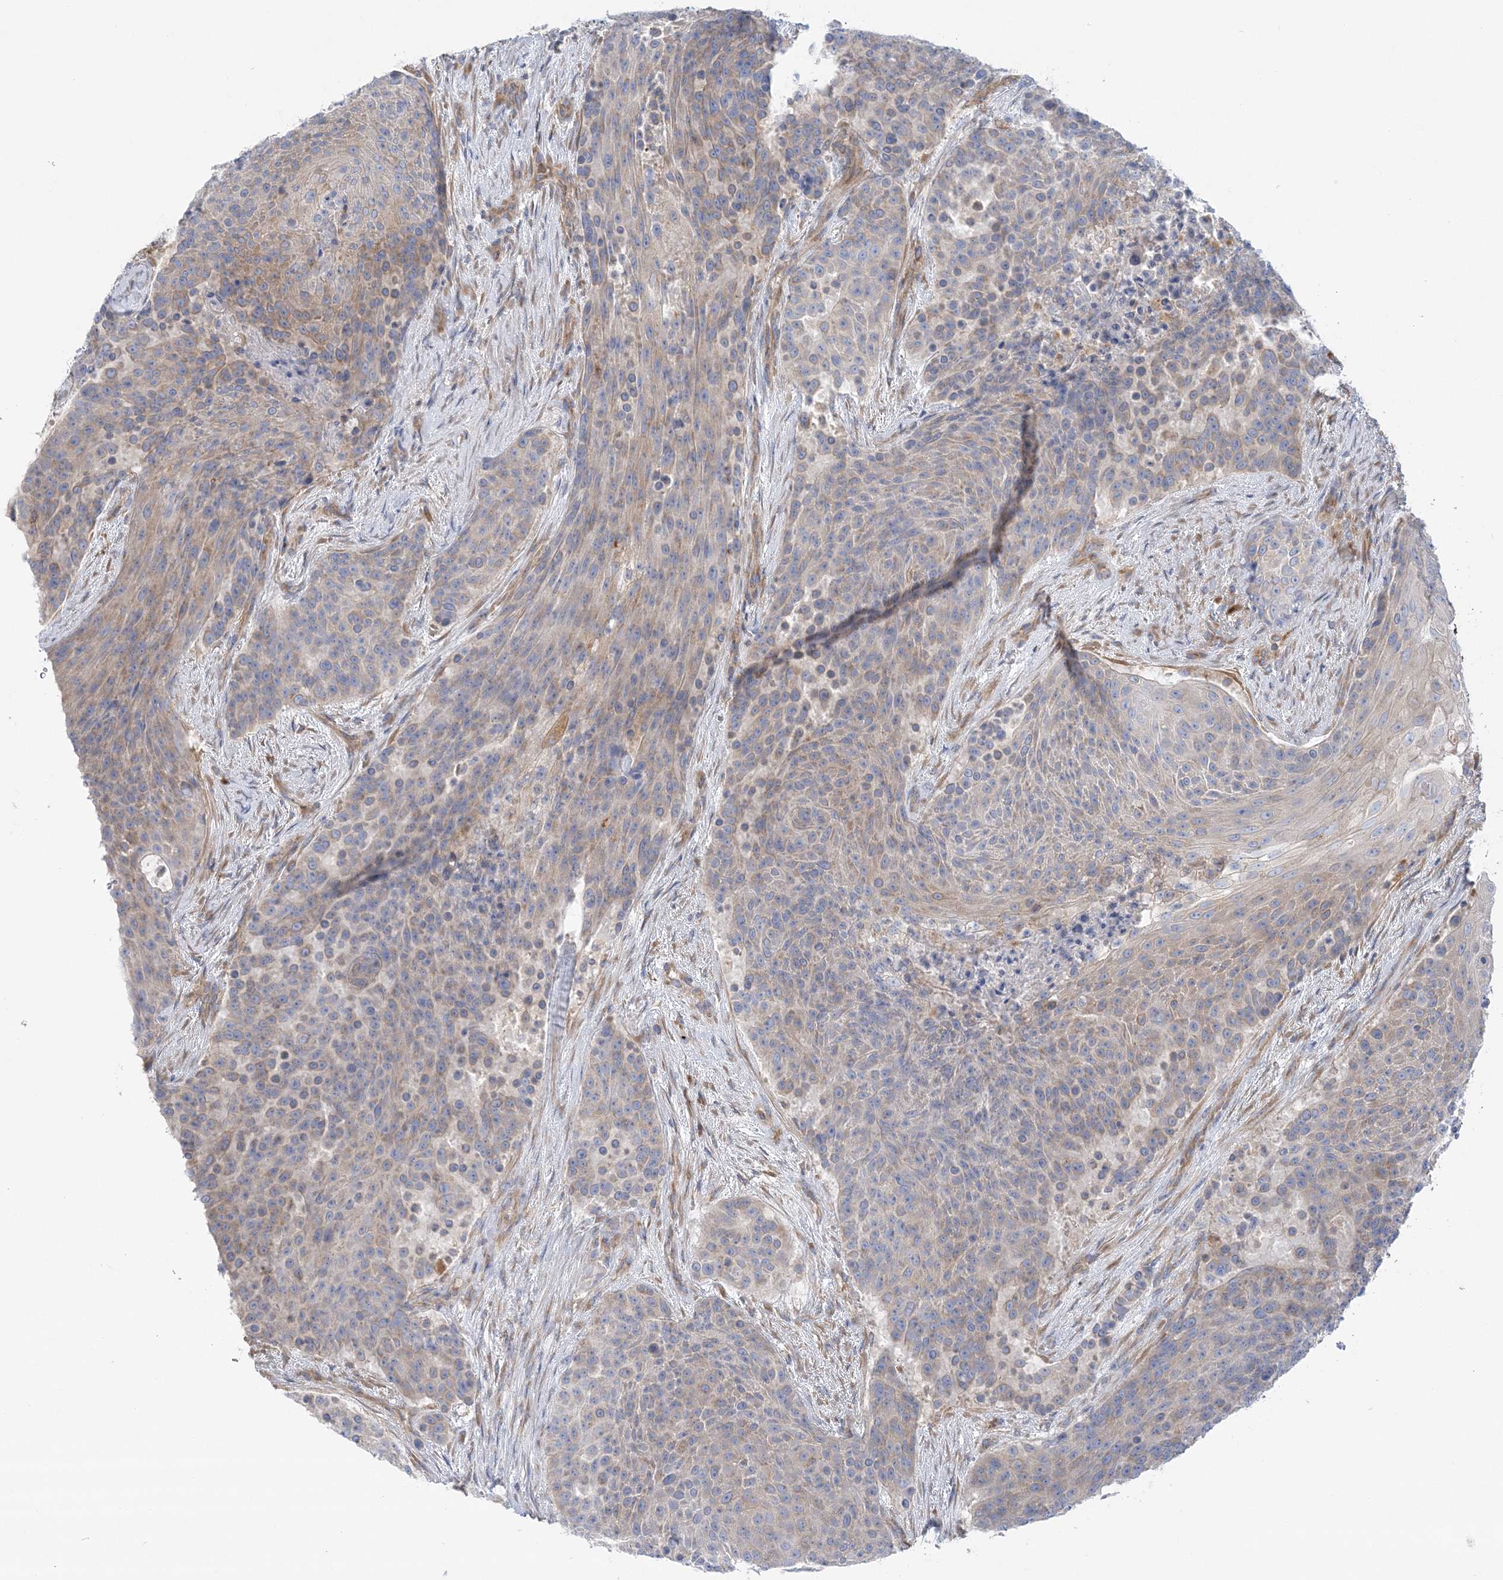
{"staining": {"intensity": "weak", "quantity": "25%-75%", "location": "cytoplasmic/membranous"}, "tissue": "urothelial cancer", "cell_type": "Tumor cells", "image_type": "cancer", "snomed": [{"axis": "morphology", "description": "Urothelial carcinoma, High grade"}, {"axis": "topography", "description": "Urinary bladder"}], "caption": "Urothelial carcinoma (high-grade) tissue demonstrates weak cytoplasmic/membranous expression in about 25%-75% of tumor cells, visualized by immunohistochemistry. (brown staining indicates protein expression, while blue staining denotes nuclei).", "gene": "FAM114A2", "patient": {"sex": "female", "age": 63}}